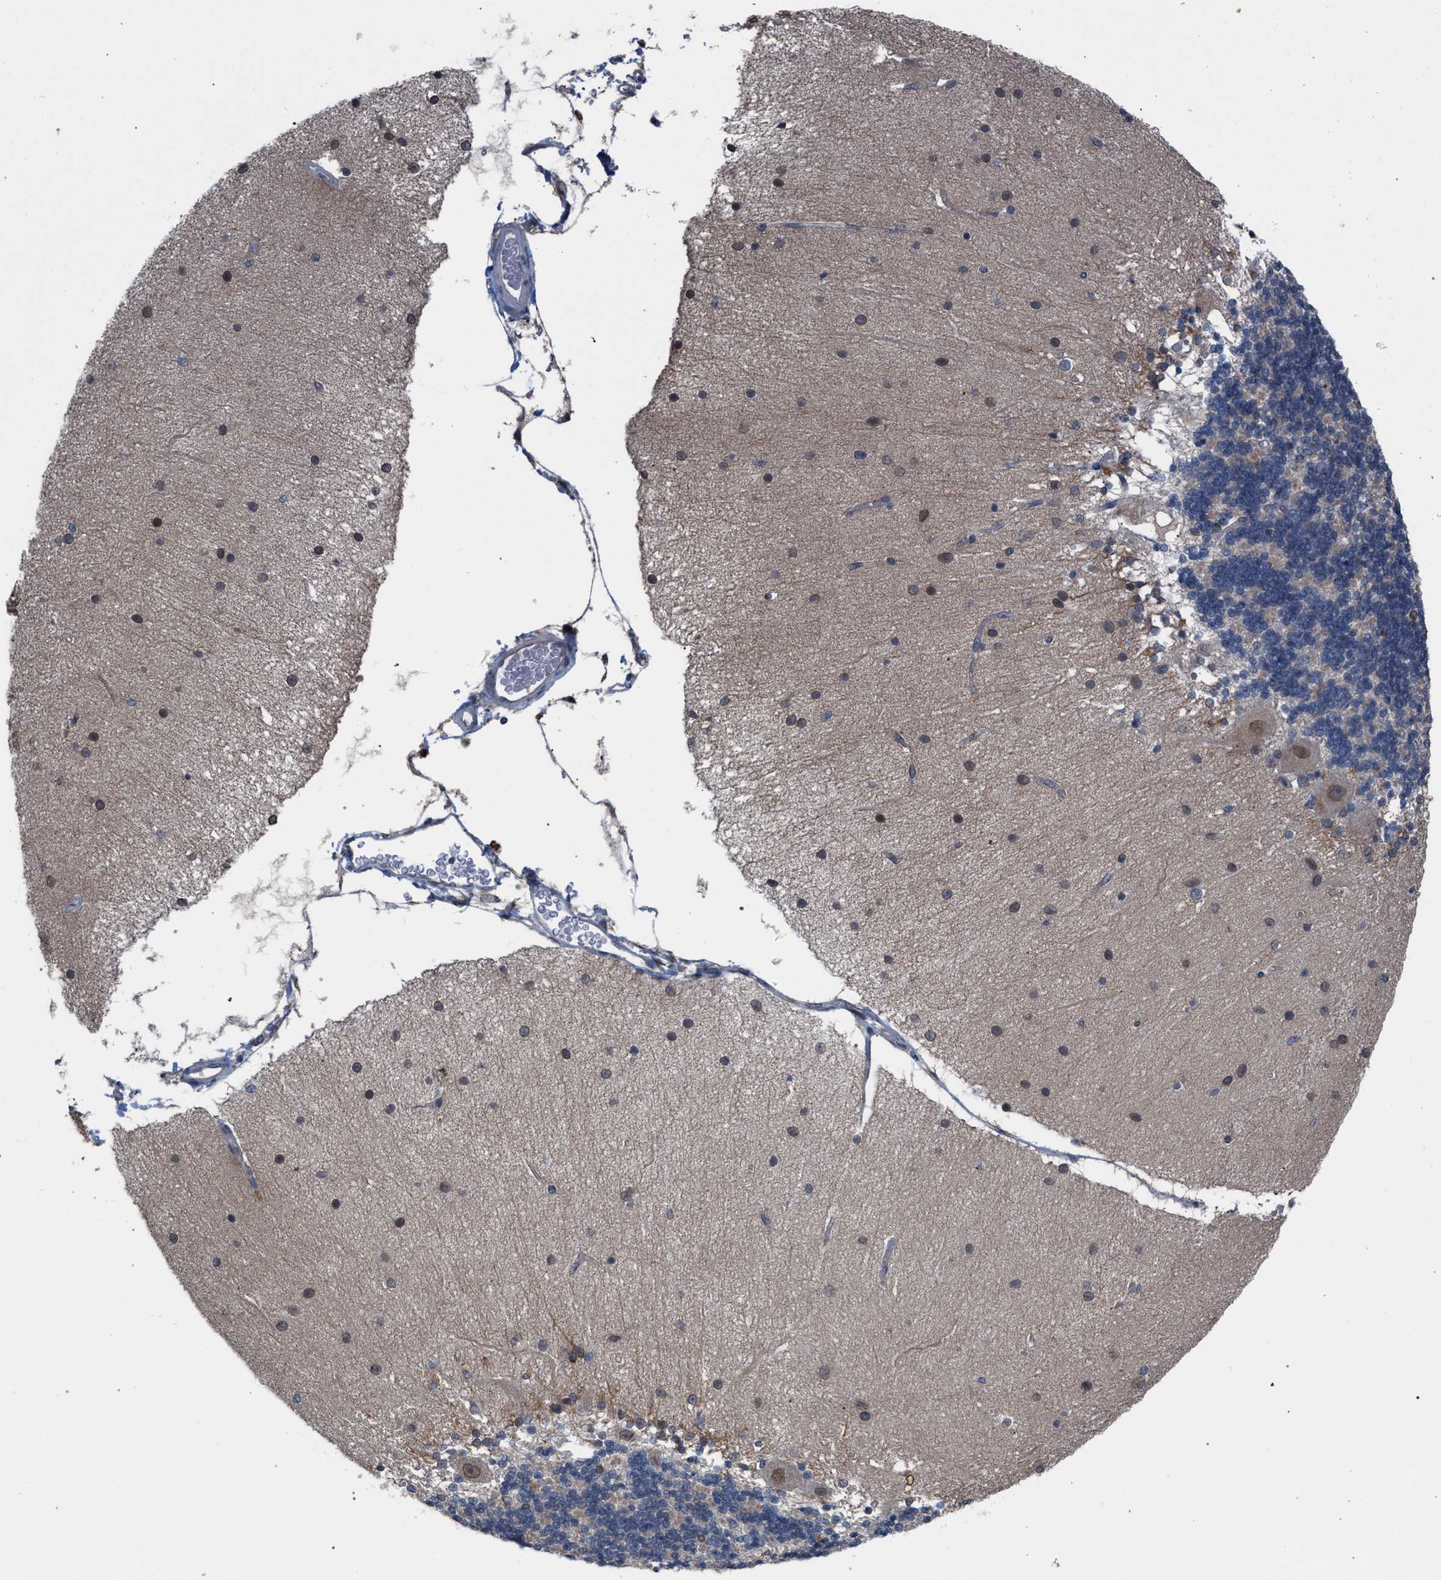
{"staining": {"intensity": "negative", "quantity": "none", "location": "none"}, "tissue": "cerebellum", "cell_type": "Cells in granular layer", "image_type": "normal", "snomed": [{"axis": "morphology", "description": "Normal tissue, NOS"}, {"axis": "topography", "description": "Cerebellum"}], "caption": "Immunohistochemistry (IHC) micrograph of unremarkable cerebellum stained for a protein (brown), which demonstrates no staining in cells in granular layer. (Immunohistochemistry (IHC), brightfield microscopy, high magnification).", "gene": "ARPC5L", "patient": {"sex": "female", "age": 54}}